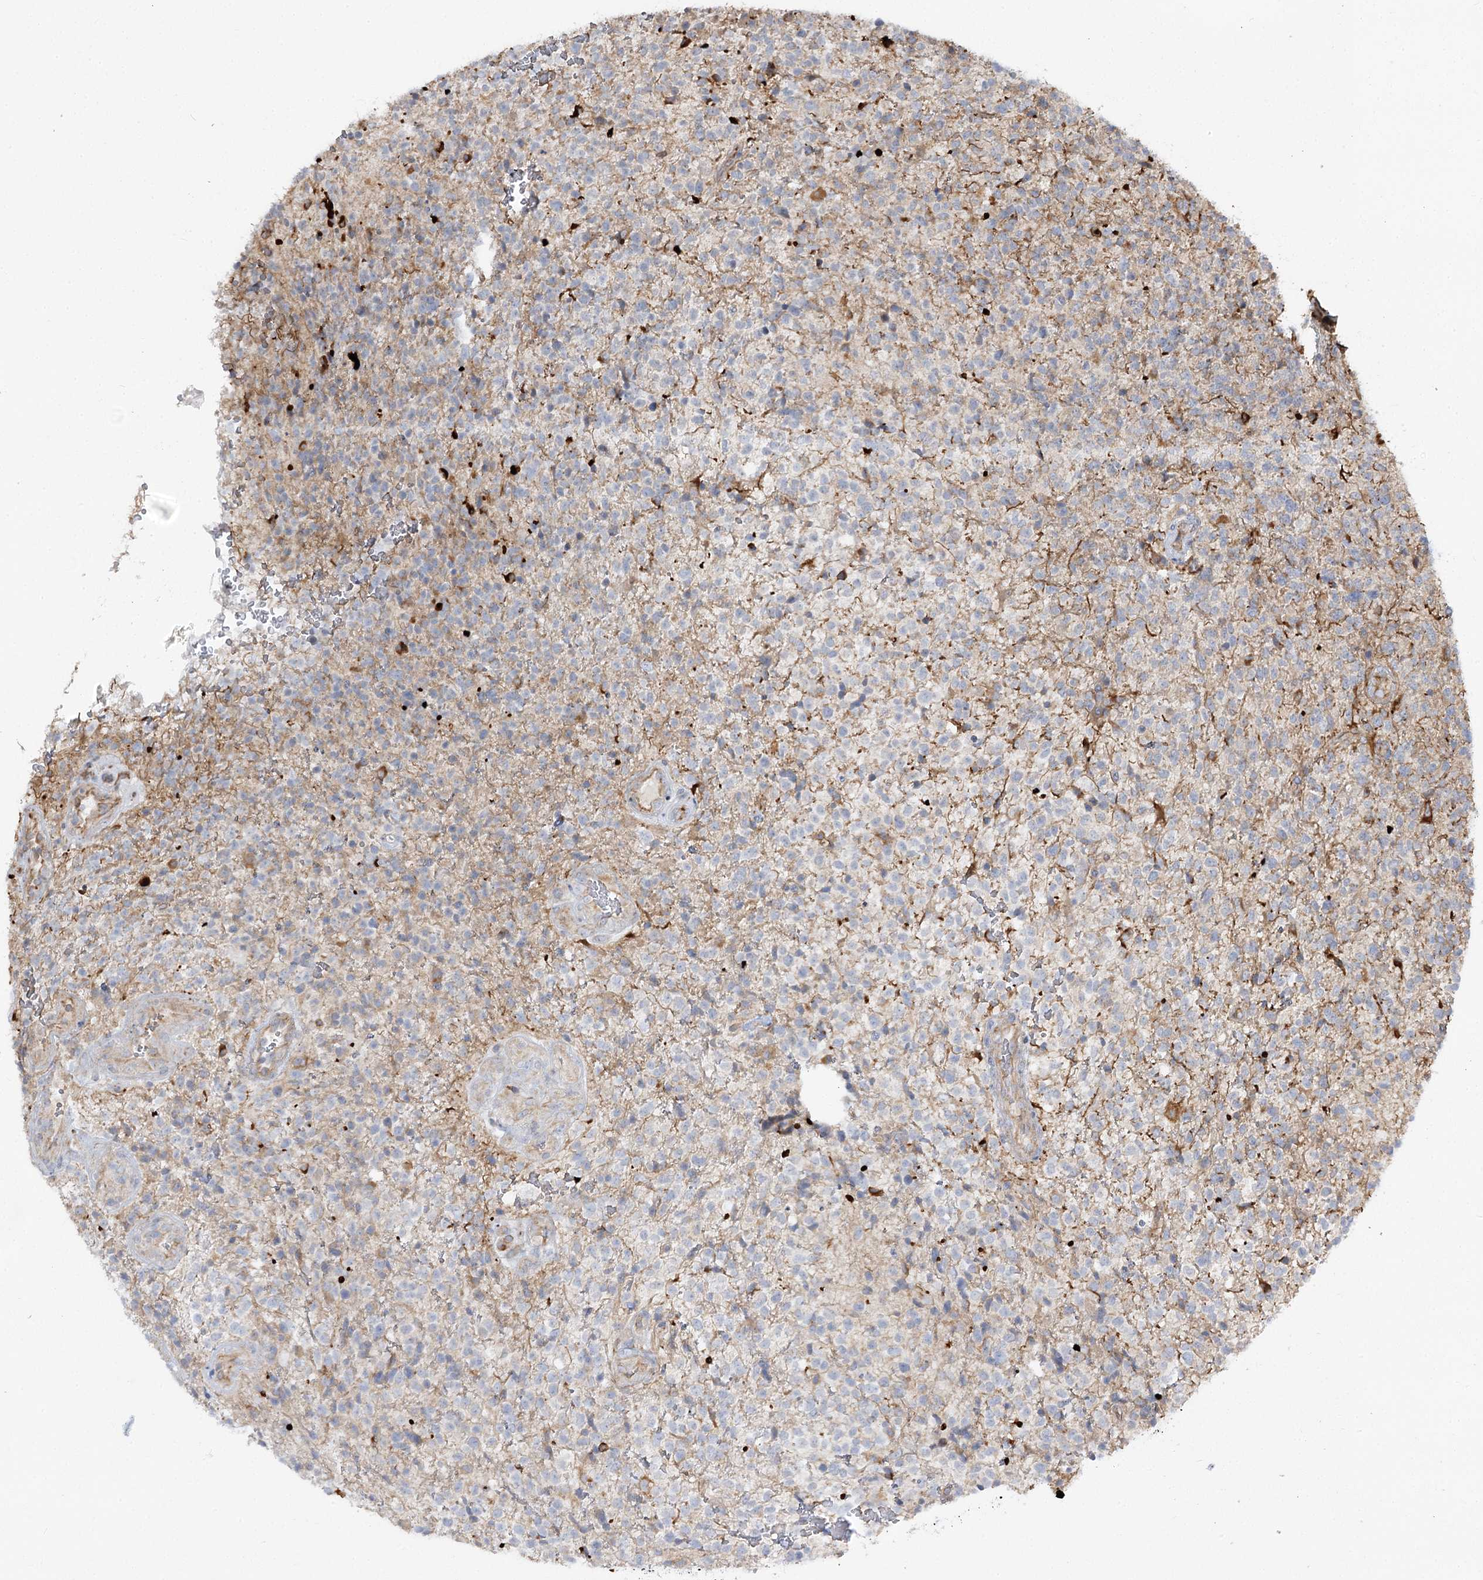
{"staining": {"intensity": "negative", "quantity": "none", "location": "none"}, "tissue": "glioma", "cell_type": "Tumor cells", "image_type": "cancer", "snomed": [{"axis": "morphology", "description": "Glioma, malignant, High grade"}, {"axis": "topography", "description": "Brain"}], "caption": "Immunohistochemistry histopathology image of neoplastic tissue: human glioma stained with DAB (3,3'-diaminobenzidine) demonstrates no significant protein positivity in tumor cells.", "gene": "KIAA0825", "patient": {"sex": "male", "age": 56}}